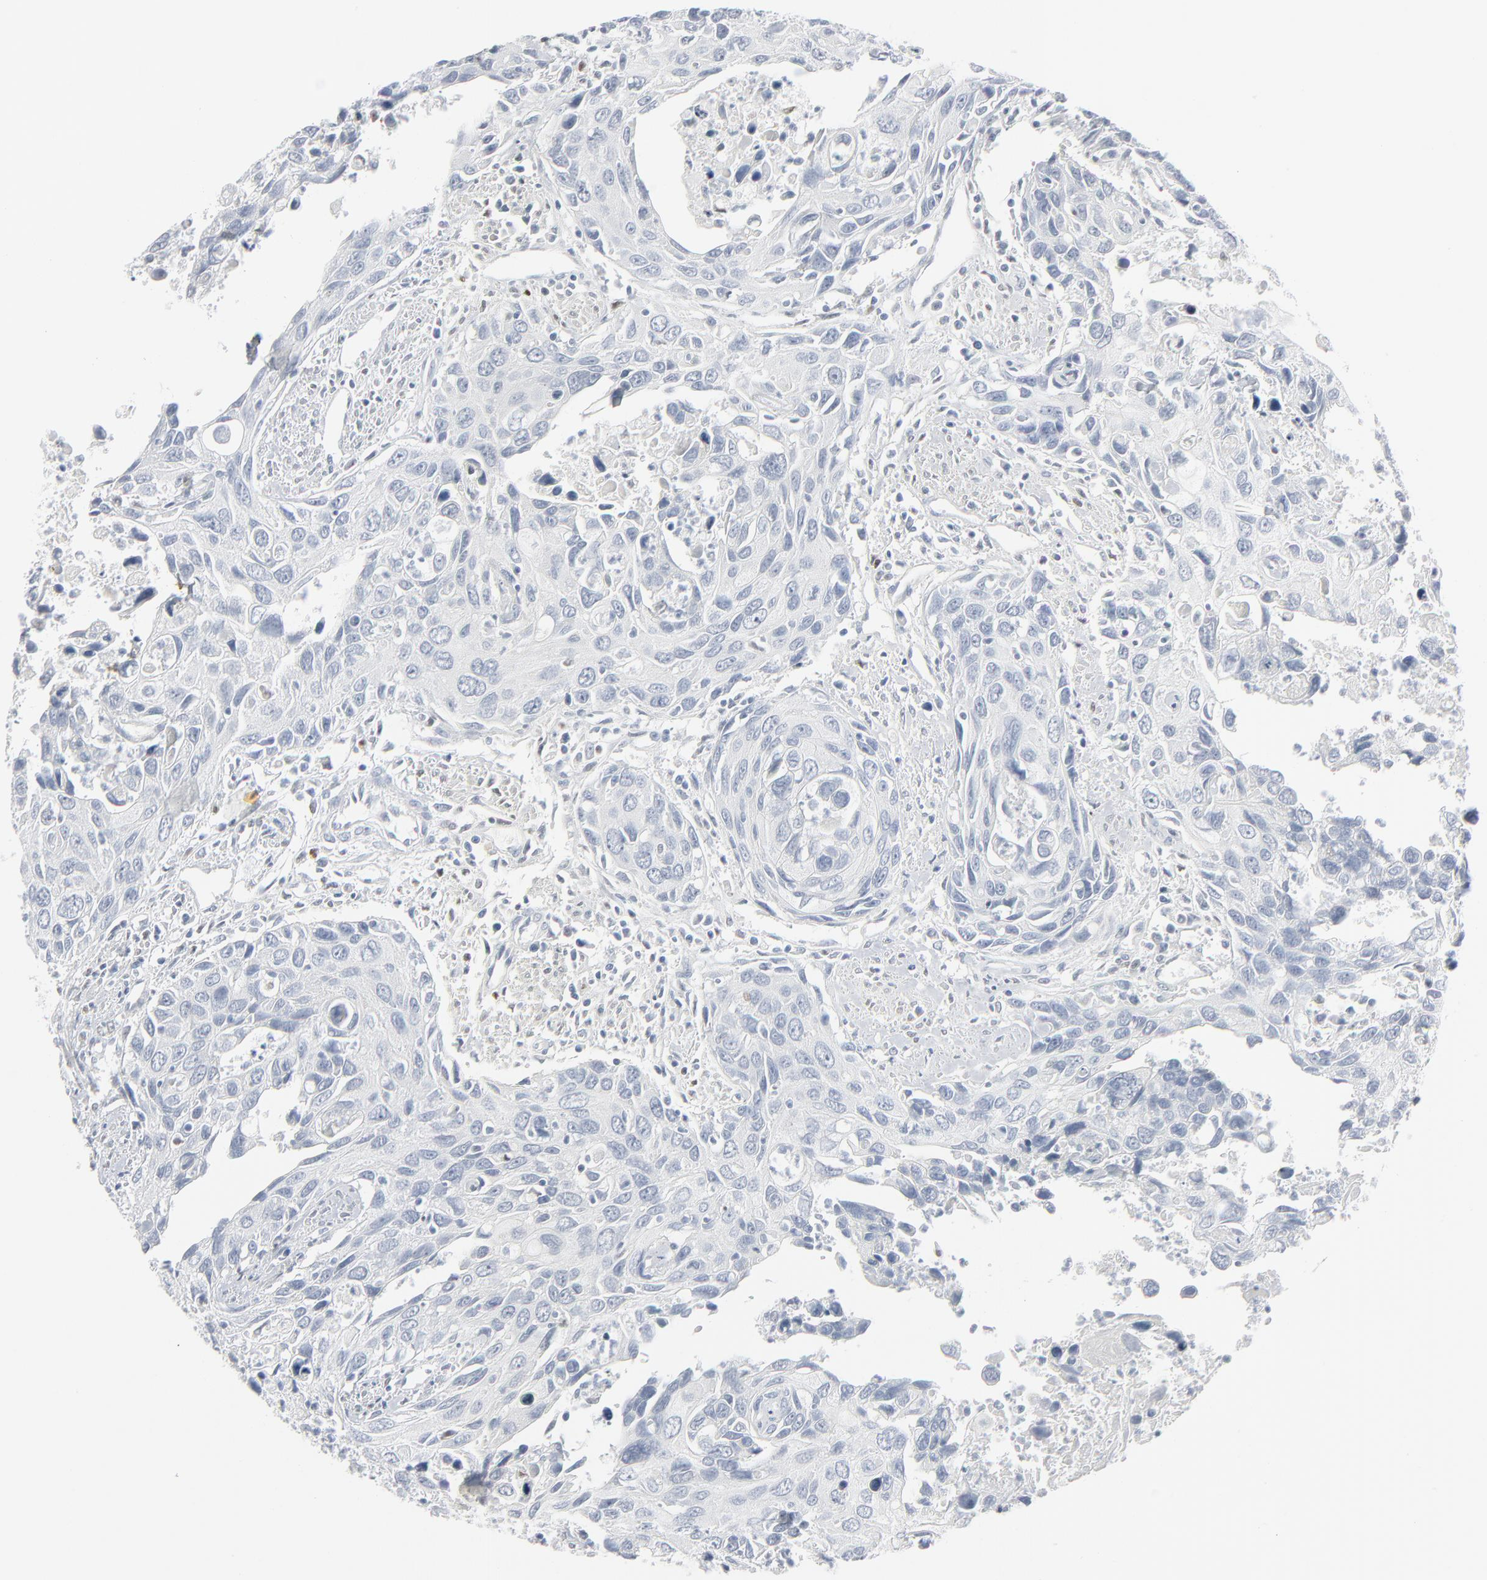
{"staining": {"intensity": "negative", "quantity": "none", "location": "none"}, "tissue": "urothelial cancer", "cell_type": "Tumor cells", "image_type": "cancer", "snomed": [{"axis": "morphology", "description": "Urothelial carcinoma, High grade"}, {"axis": "topography", "description": "Urinary bladder"}], "caption": "Tumor cells are negative for protein expression in human urothelial carcinoma (high-grade).", "gene": "MITF", "patient": {"sex": "male", "age": 57}}